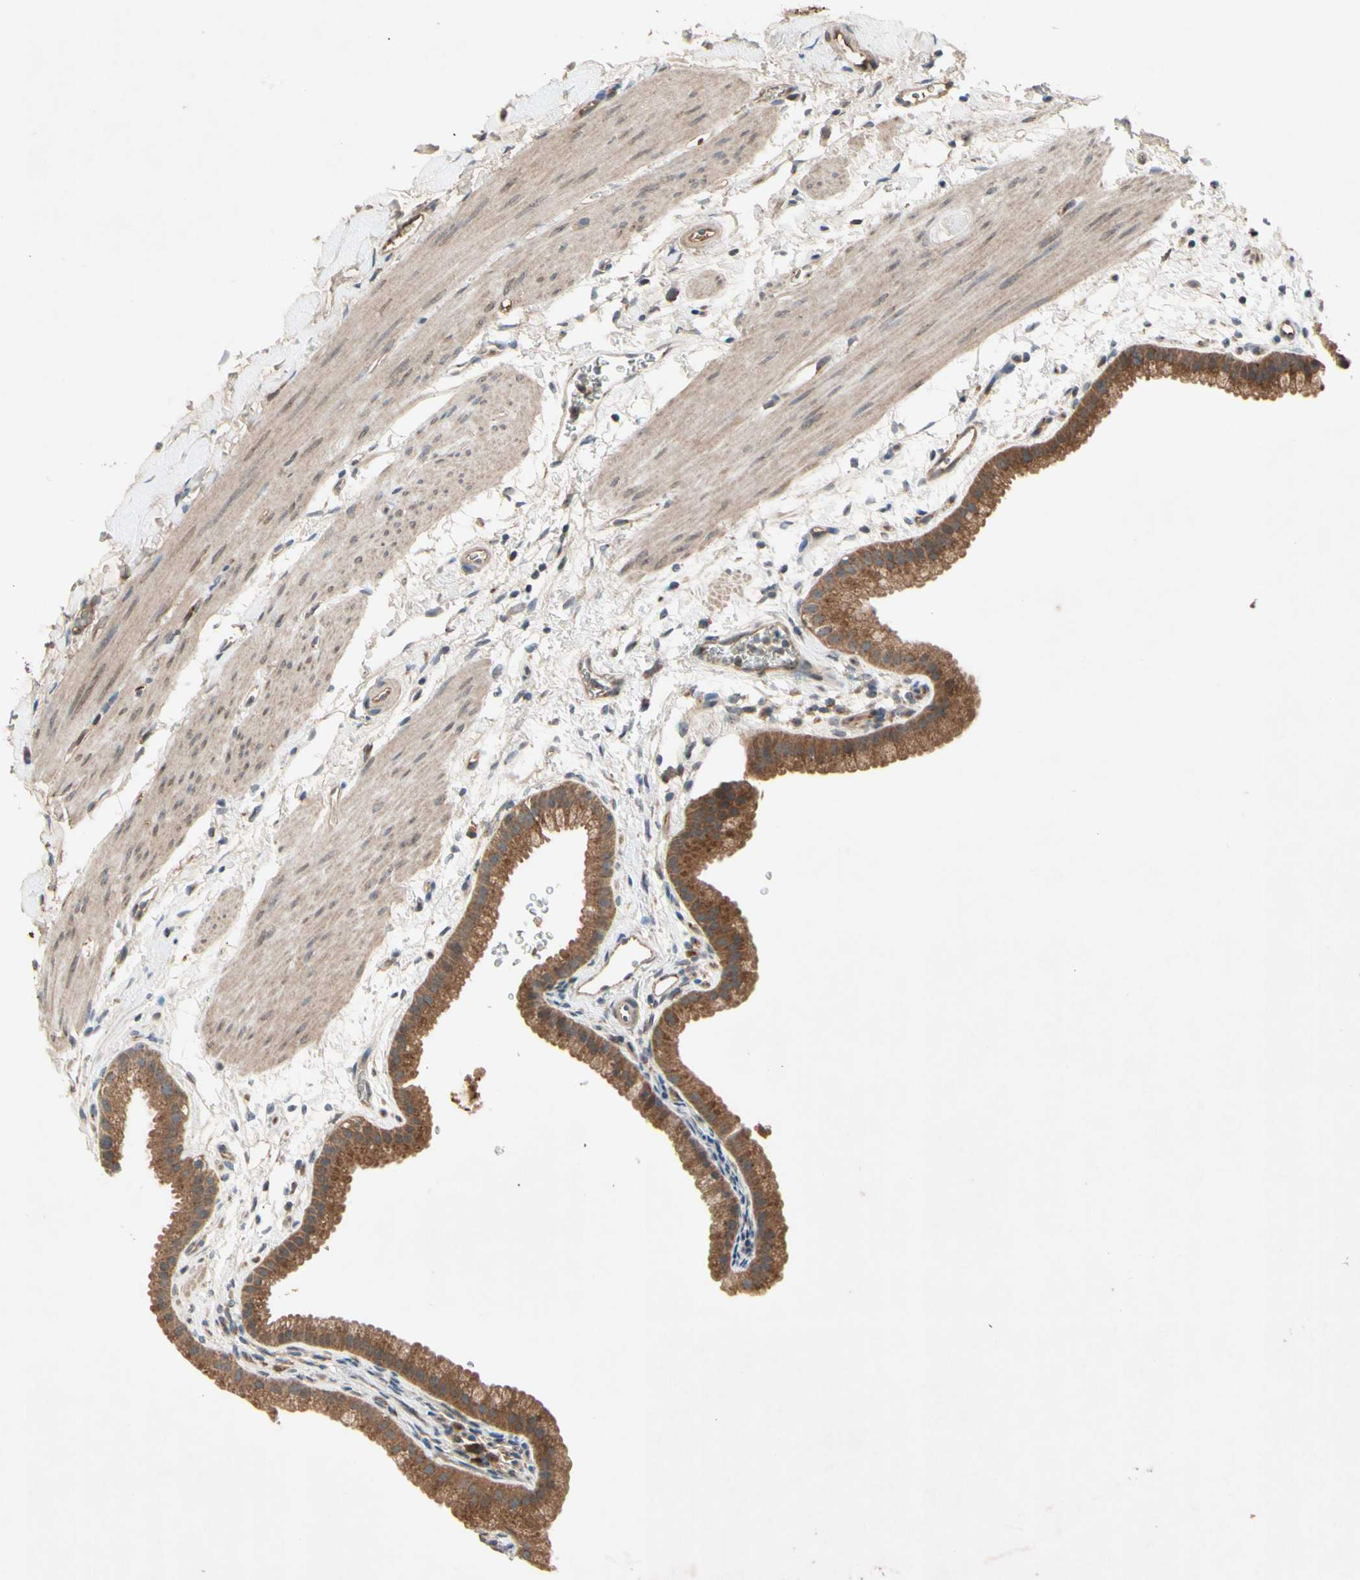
{"staining": {"intensity": "moderate", "quantity": ">75%", "location": "cytoplasmic/membranous"}, "tissue": "gallbladder", "cell_type": "Glandular cells", "image_type": "normal", "snomed": [{"axis": "morphology", "description": "Normal tissue, NOS"}, {"axis": "topography", "description": "Gallbladder"}], "caption": "Moderate cytoplasmic/membranous protein expression is seen in approximately >75% of glandular cells in gallbladder. Nuclei are stained in blue.", "gene": "NSF", "patient": {"sex": "female", "age": 64}}